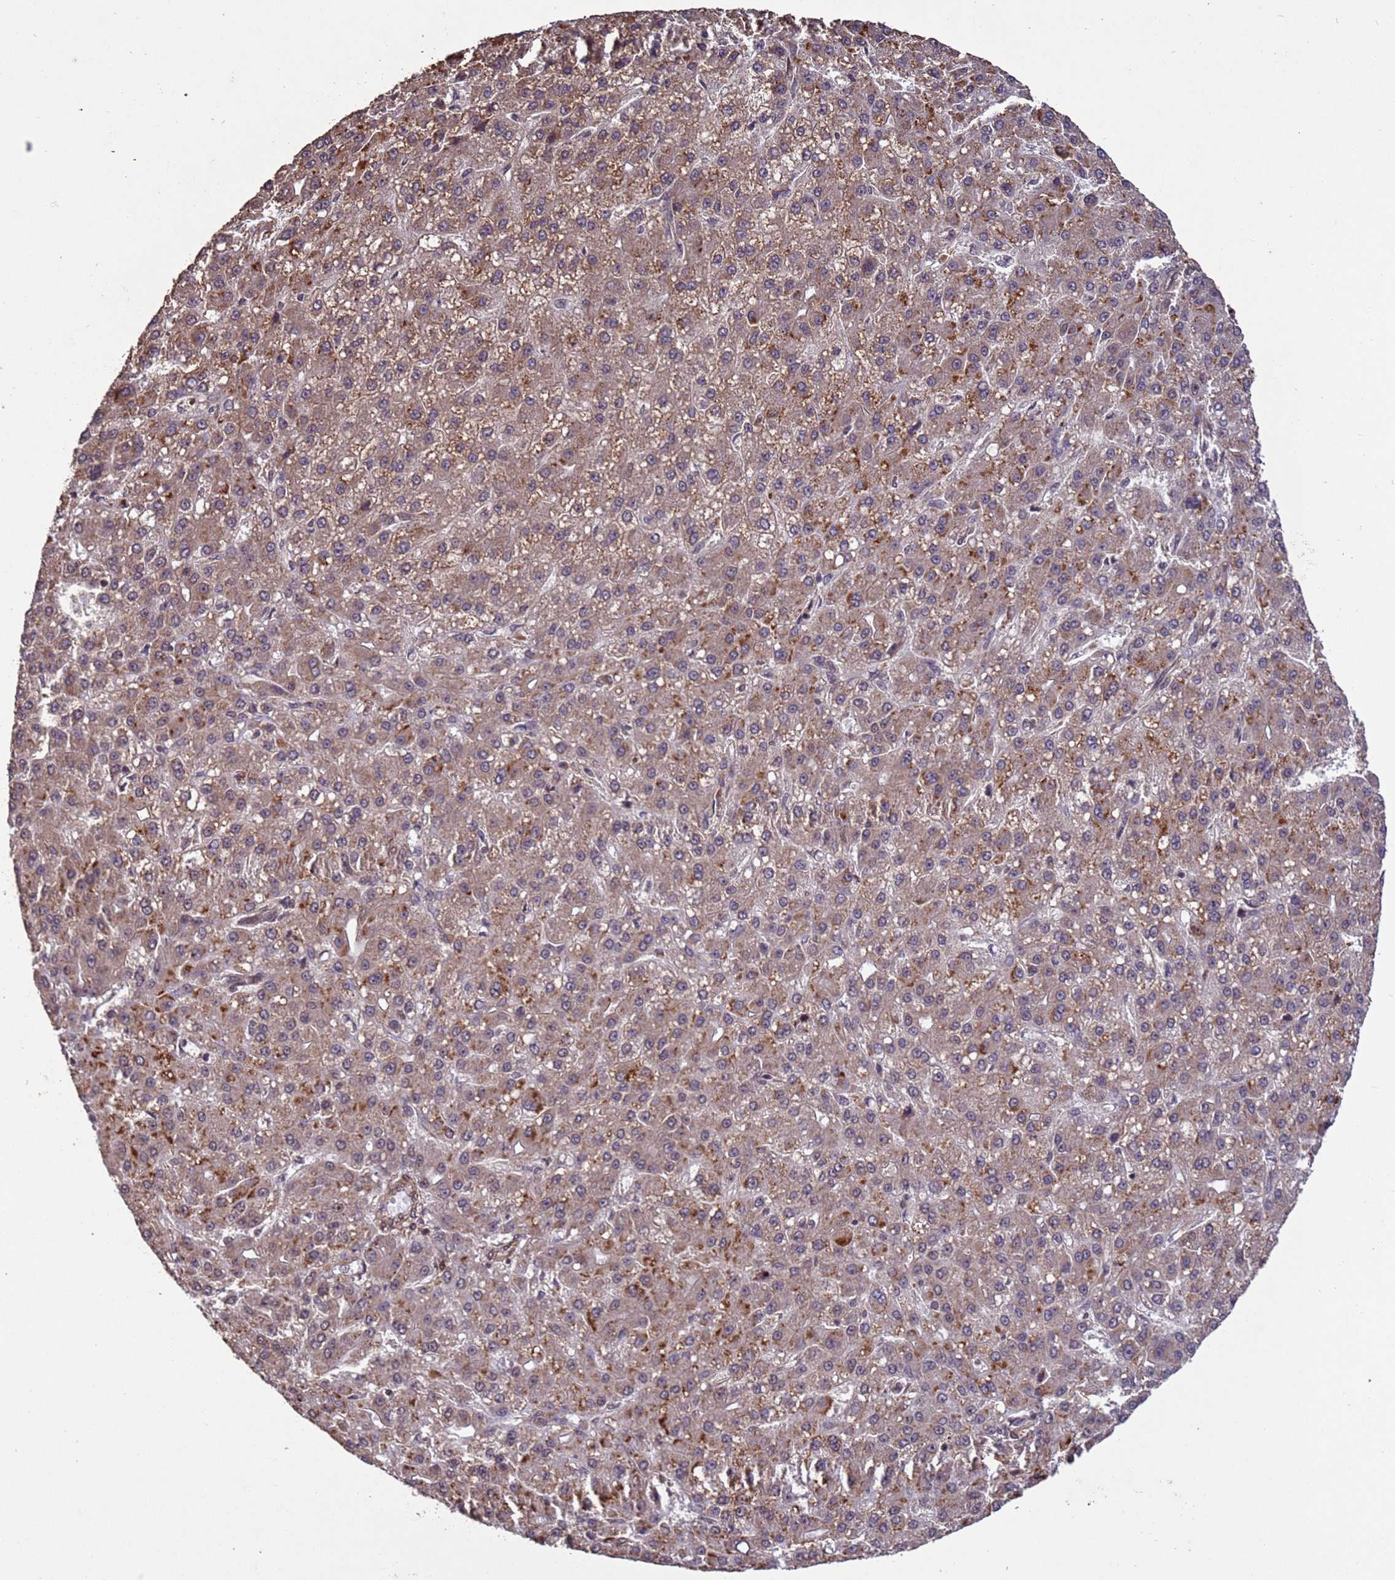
{"staining": {"intensity": "weak", "quantity": ">75%", "location": "cytoplasmic/membranous"}, "tissue": "liver cancer", "cell_type": "Tumor cells", "image_type": "cancer", "snomed": [{"axis": "morphology", "description": "Carcinoma, Hepatocellular, NOS"}, {"axis": "topography", "description": "Liver"}], "caption": "A histopathology image of liver cancer stained for a protein demonstrates weak cytoplasmic/membranous brown staining in tumor cells.", "gene": "VSTM4", "patient": {"sex": "male", "age": 67}}